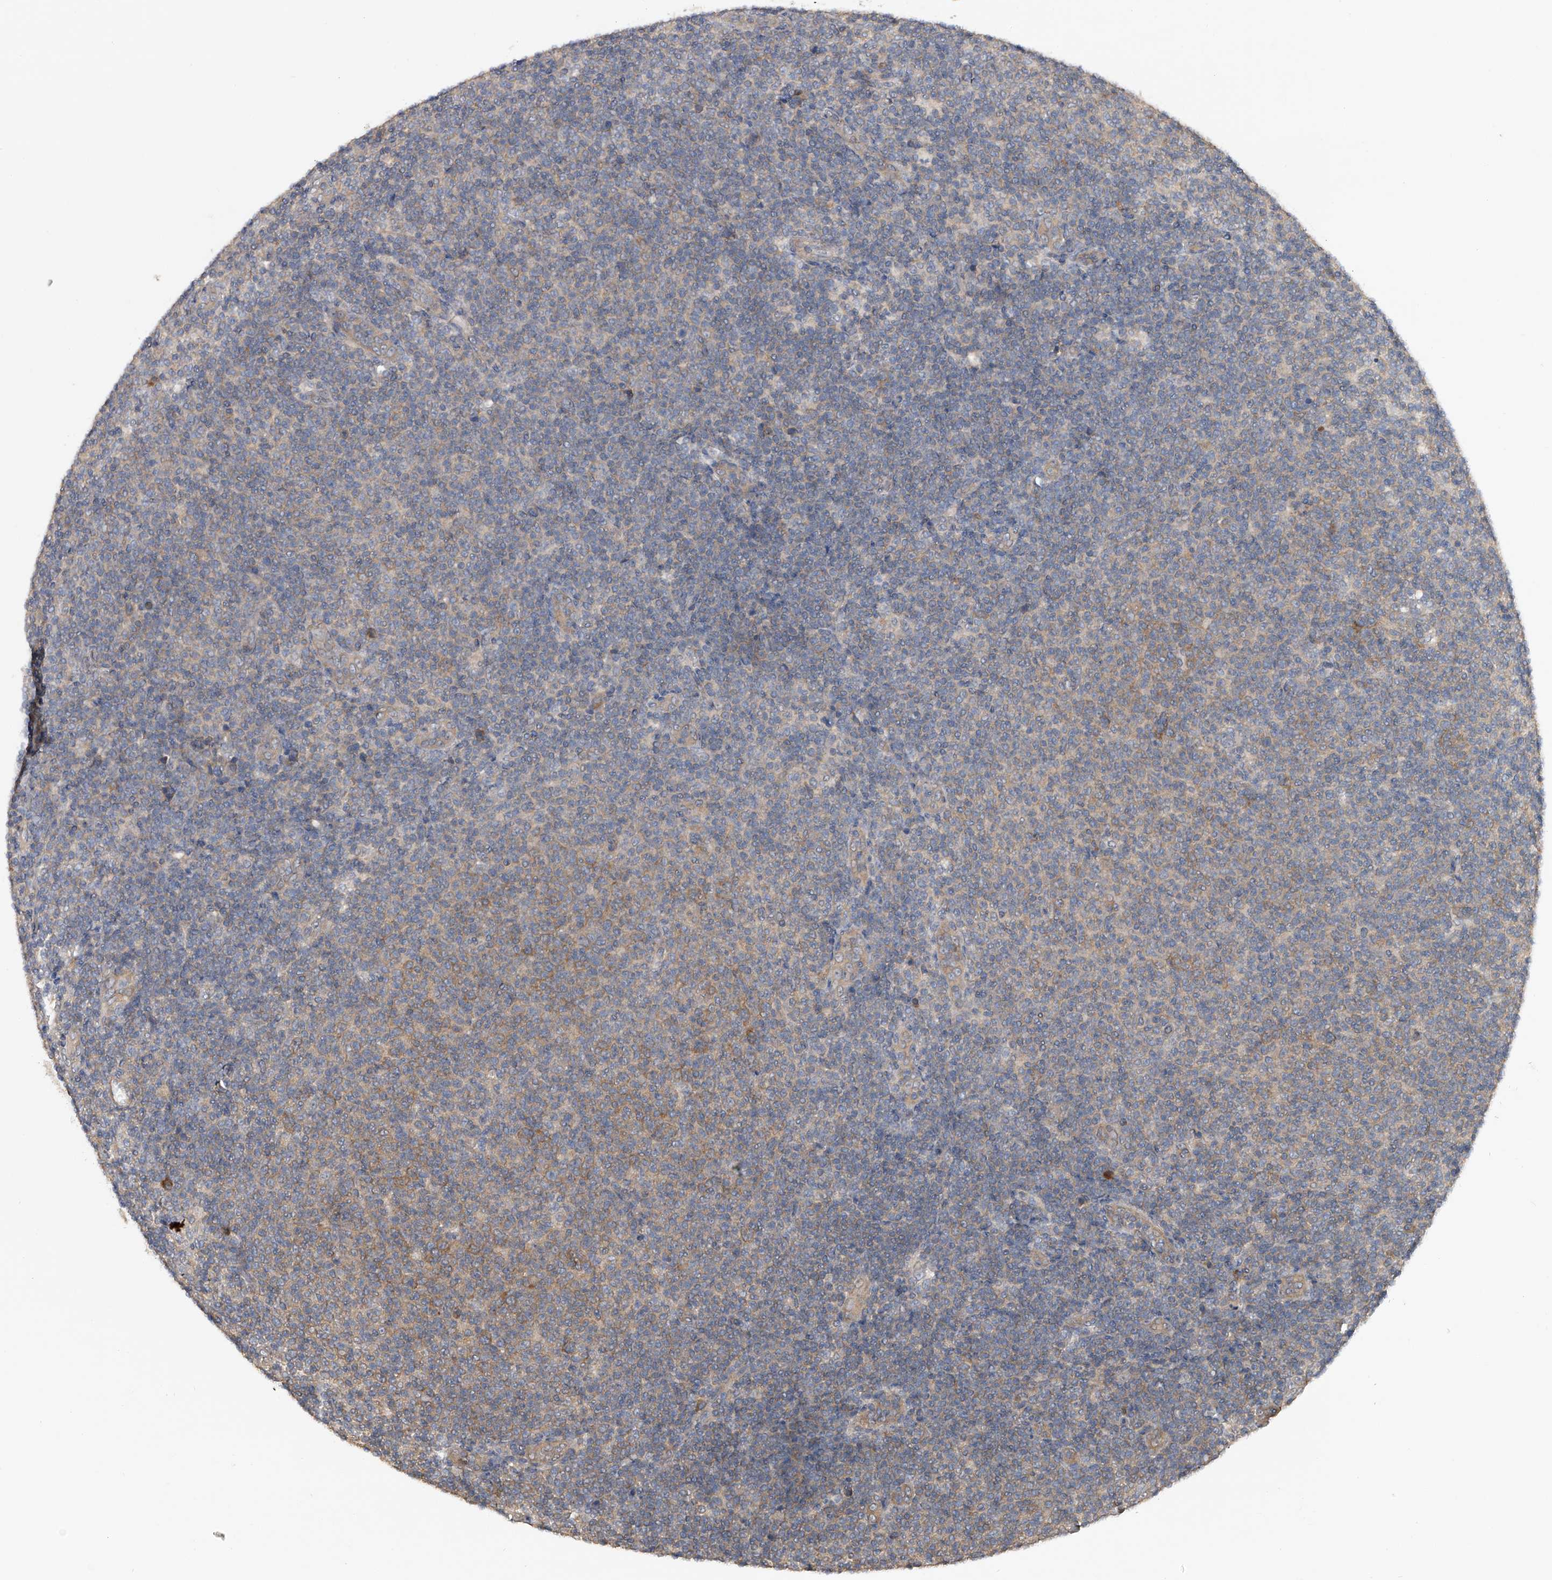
{"staining": {"intensity": "negative", "quantity": "none", "location": "none"}, "tissue": "lymphoma", "cell_type": "Tumor cells", "image_type": "cancer", "snomed": [{"axis": "morphology", "description": "Malignant lymphoma, non-Hodgkin's type, Low grade"}, {"axis": "topography", "description": "Lymph node"}], "caption": "Immunohistochemical staining of malignant lymphoma, non-Hodgkin's type (low-grade) exhibits no significant staining in tumor cells. (Brightfield microscopy of DAB immunohistochemistry (IHC) at high magnification).", "gene": "CFAP298", "patient": {"sex": "male", "age": 66}}